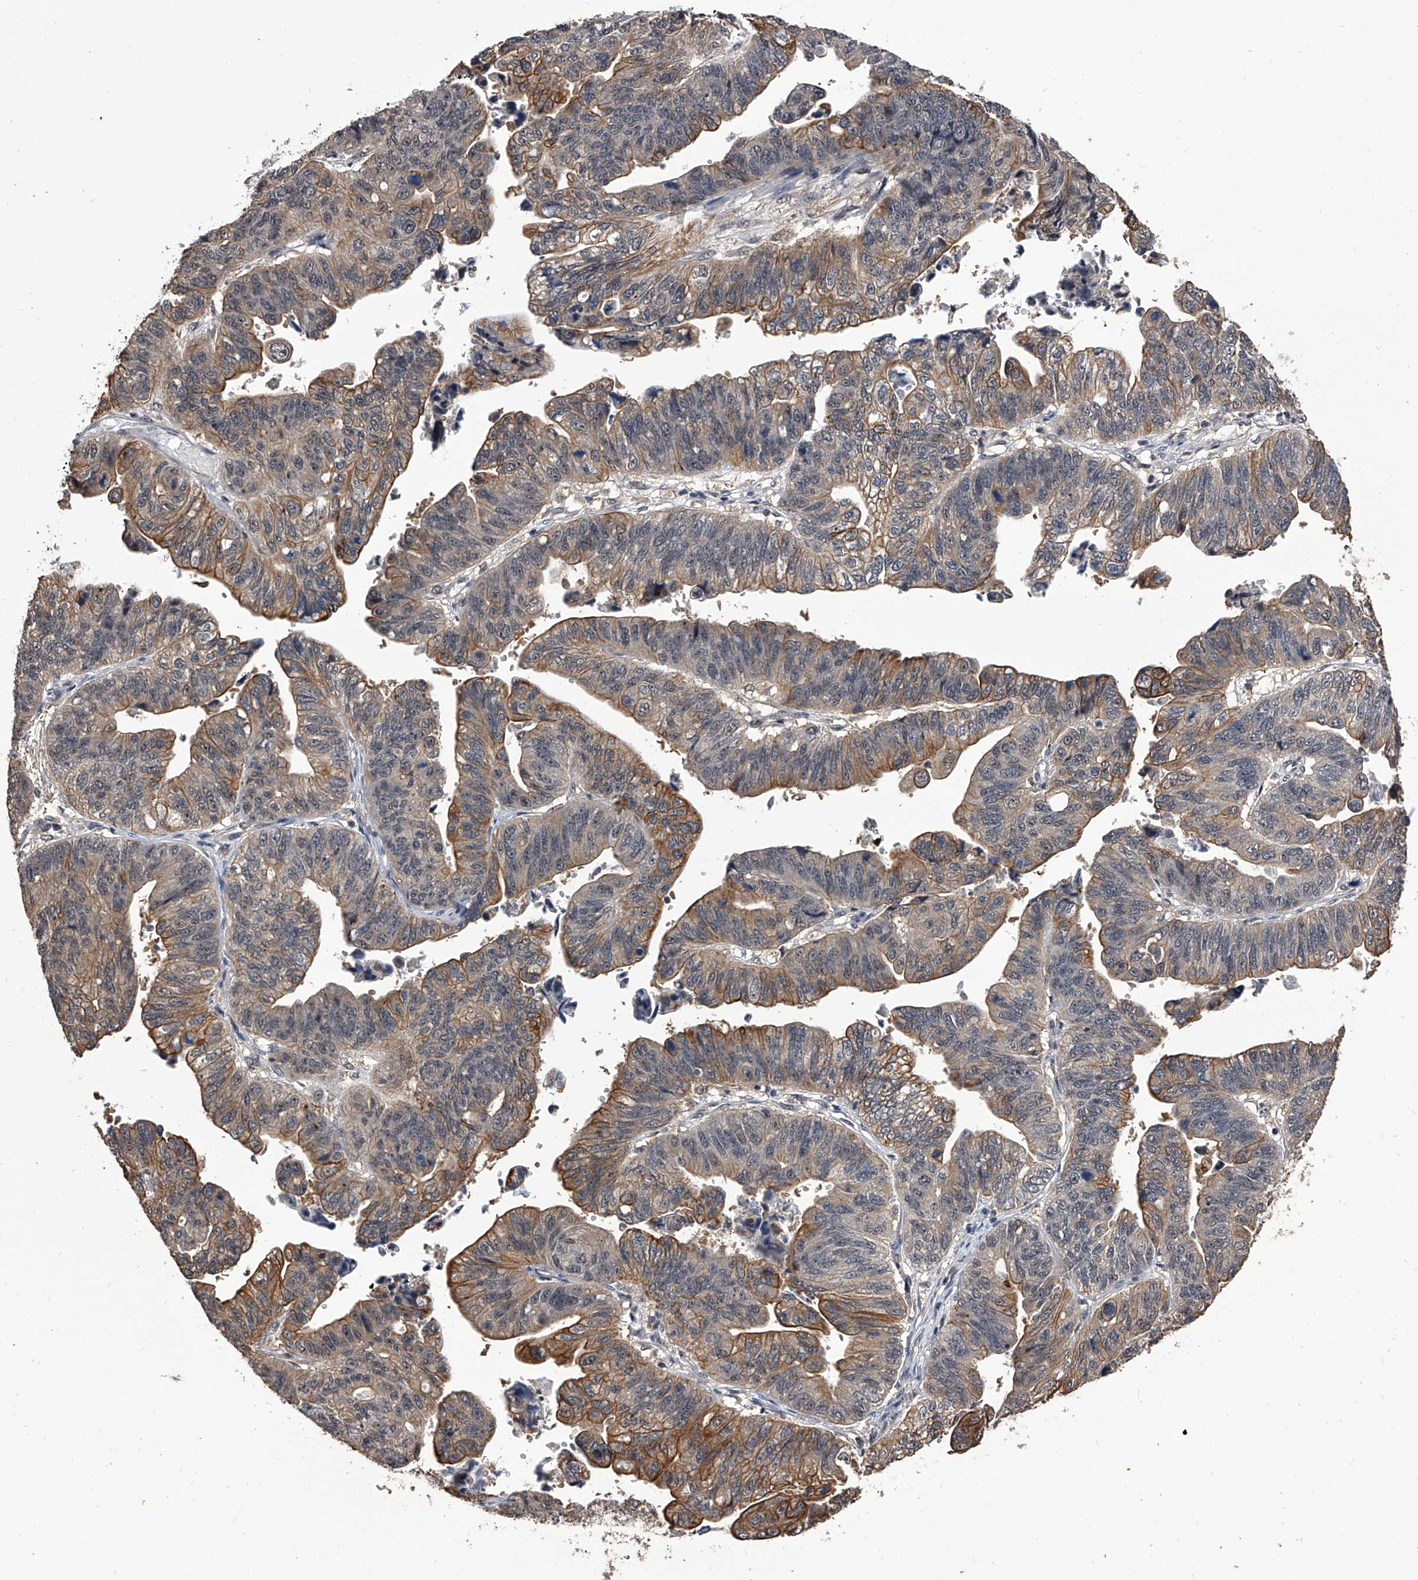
{"staining": {"intensity": "moderate", "quantity": "25%-75%", "location": "cytoplasmic/membranous"}, "tissue": "stomach cancer", "cell_type": "Tumor cells", "image_type": "cancer", "snomed": [{"axis": "morphology", "description": "Adenocarcinoma, NOS"}, {"axis": "topography", "description": "Stomach"}], "caption": "DAB (3,3'-diaminobenzidine) immunohistochemical staining of human stomach cancer (adenocarcinoma) demonstrates moderate cytoplasmic/membranous protein staining in about 25%-75% of tumor cells.", "gene": "EFCAB7", "patient": {"sex": "male", "age": 59}}